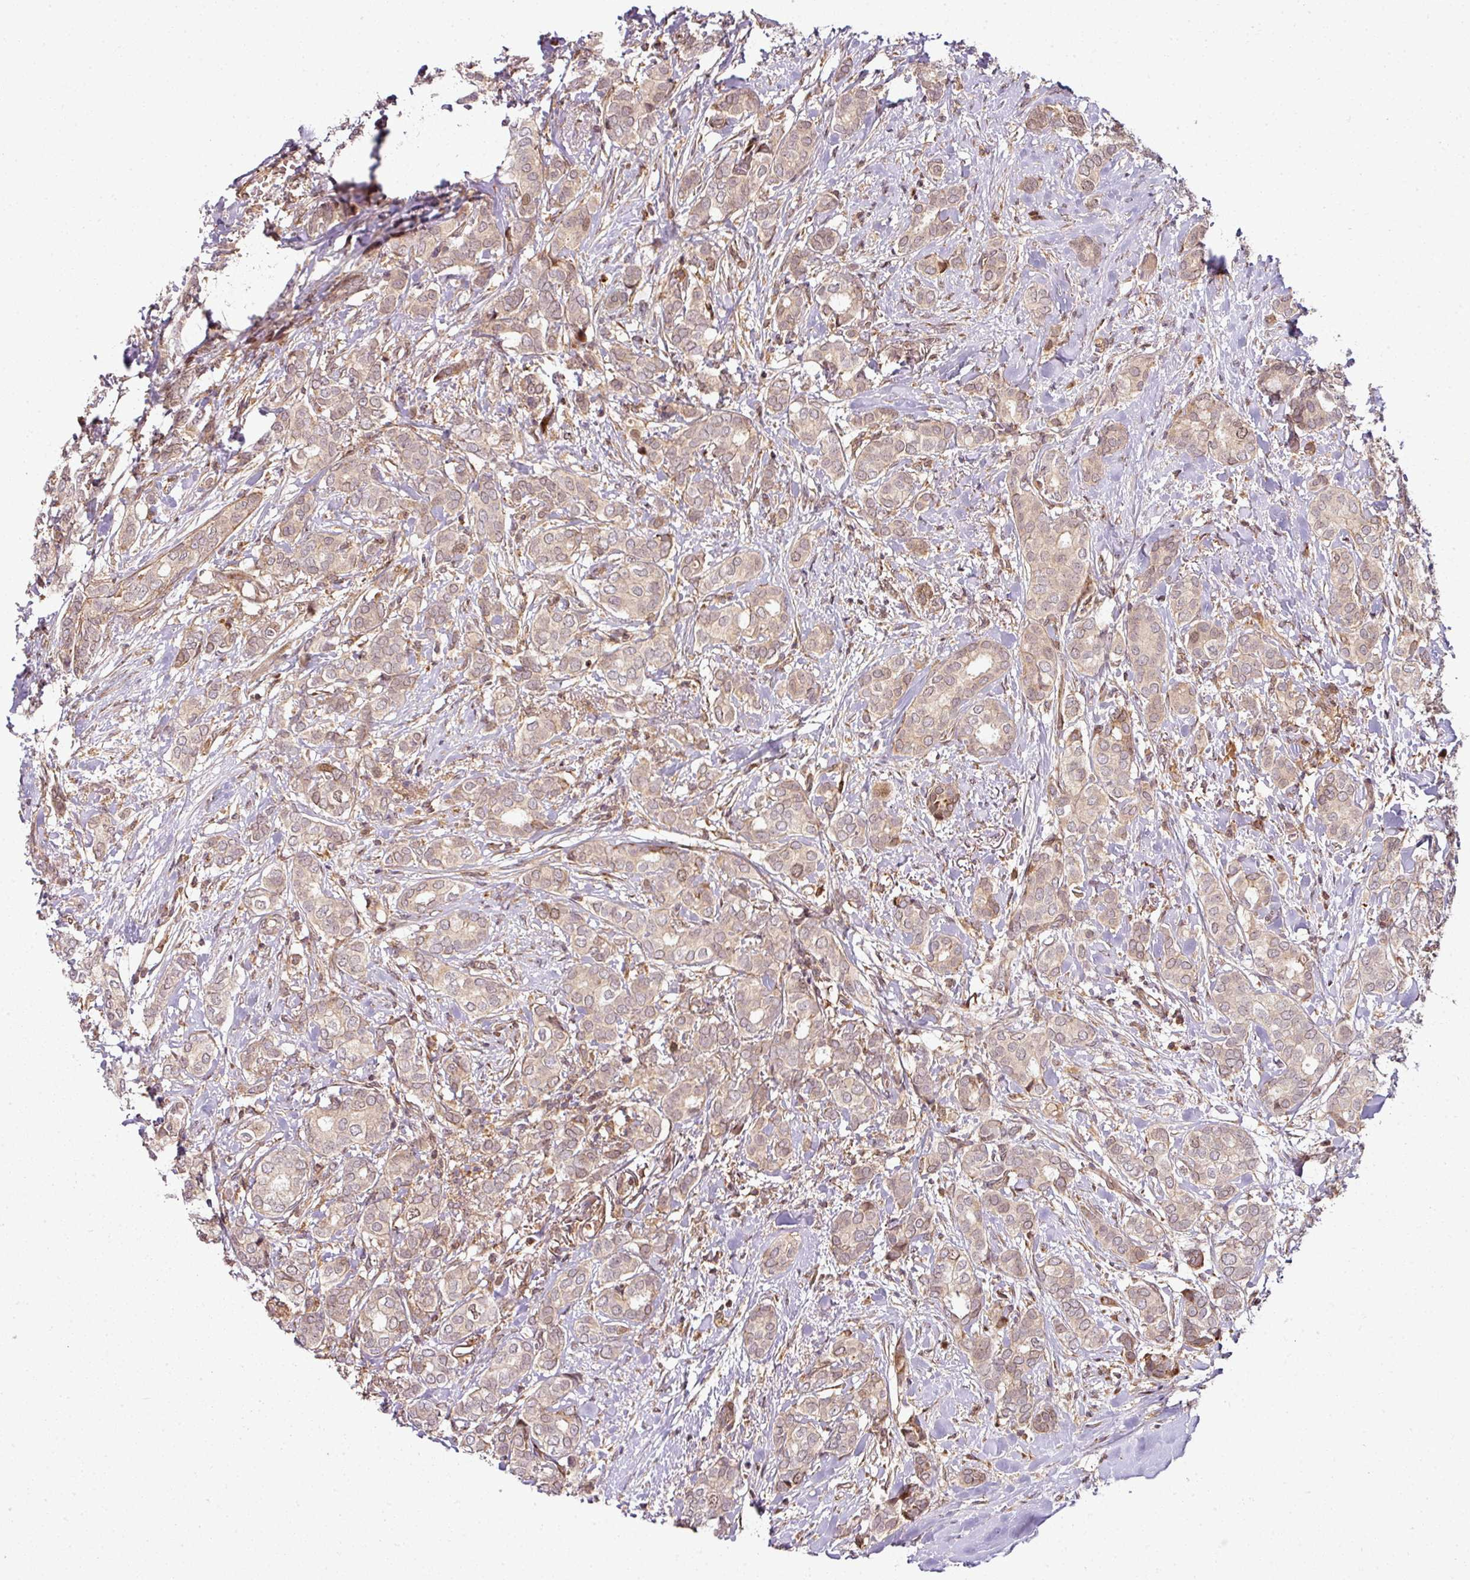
{"staining": {"intensity": "weak", "quantity": ">75%", "location": "cytoplasmic/membranous"}, "tissue": "breast cancer", "cell_type": "Tumor cells", "image_type": "cancer", "snomed": [{"axis": "morphology", "description": "Duct carcinoma"}, {"axis": "topography", "description": "Breast"}], "caption": "IHC histopathology image of intraductal carcinoma (breast) stained for a protein (brown), which exhibits low levels of weak cytoplasmic/membranous staining in approximately >75% of tumor cells.", "gene": "ATAT1", "patient": {"sex": "female", "age": 73}}